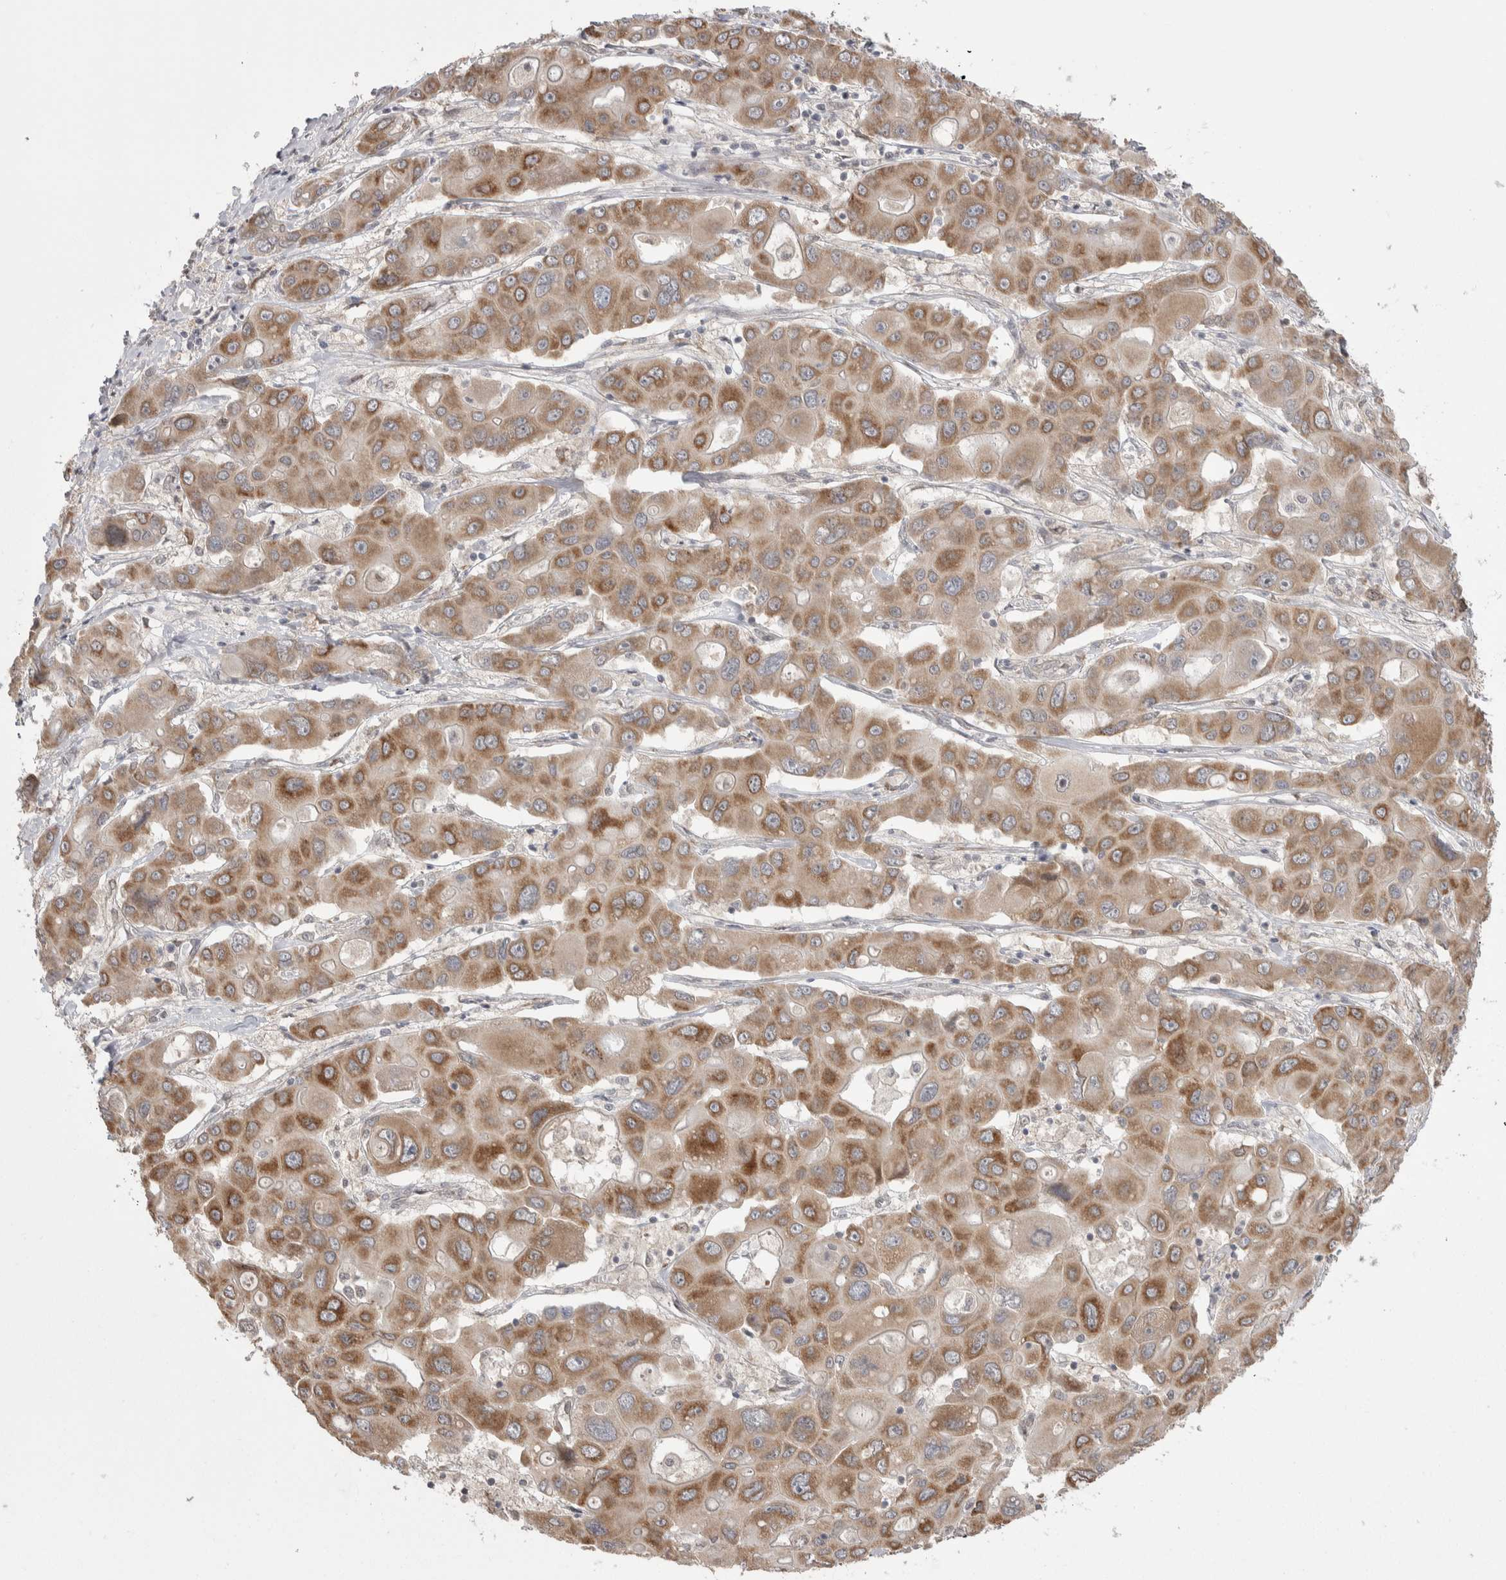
{"staining": {"intensity": "moderate", "quantity": ">75%", "location": "cytoplasmic/membranous"}, "tissue": "liver cancer", "cell_type": "Tumor cells", "image_type": "cancer", "snomed": [{"axis": "morphology", "description": "Cholangiocarcinoma"}, {"axis": "topography", "description": "Liver"}], "caption": "Liver cancer (cholangiocarcinoma) was stained to show a protein in brown. There is medium levels of moderate cytoplasmic/membranous staining in approximately >75% of tumor cells.", "gene": "CUL2", "patient": {"sex": "male", "age": 67}}